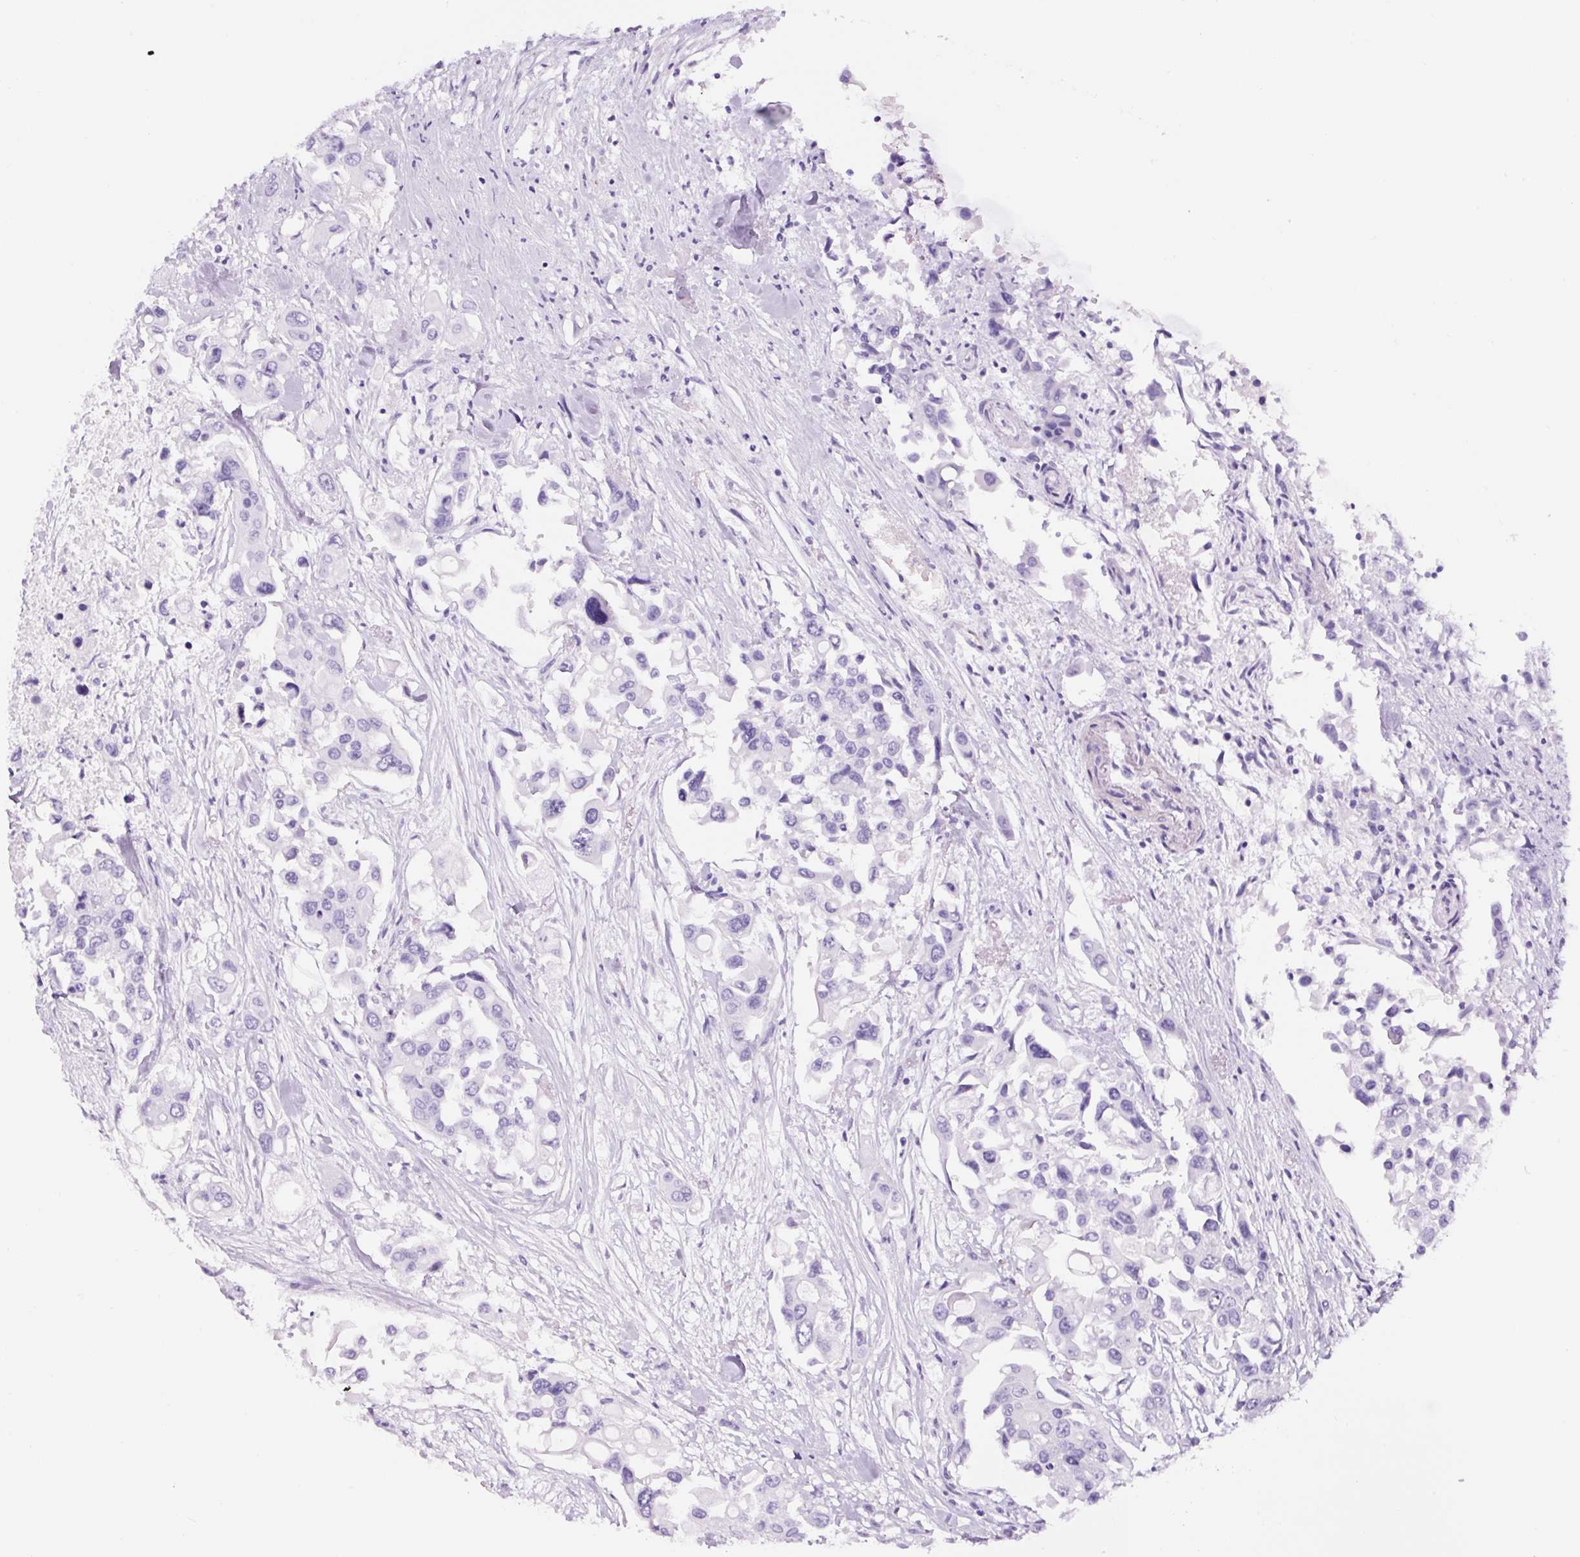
{"staining": {"intensity": "negative", "quantity": "none", "location": "none"}, "tissue": "colorectal cancer", "cell_type": "Tumor cells", "image_type": "cancer", "snomed": [{"axis": "morphology", "description": "Adenocarcinoma, NOS"}, {"axis": "topography", "description": "Colon"}], "caption": "Tumor cells show no significant staining in colorectal cancer (adenocarcinoma). The staining was performed using DAB to visualize the protein expression in brown, while the nuclei were stained in blue with hematoxylin (Magnification: 20x).", "gene": "RSPO4", "patient": {"sex": "male", "age": 77}}